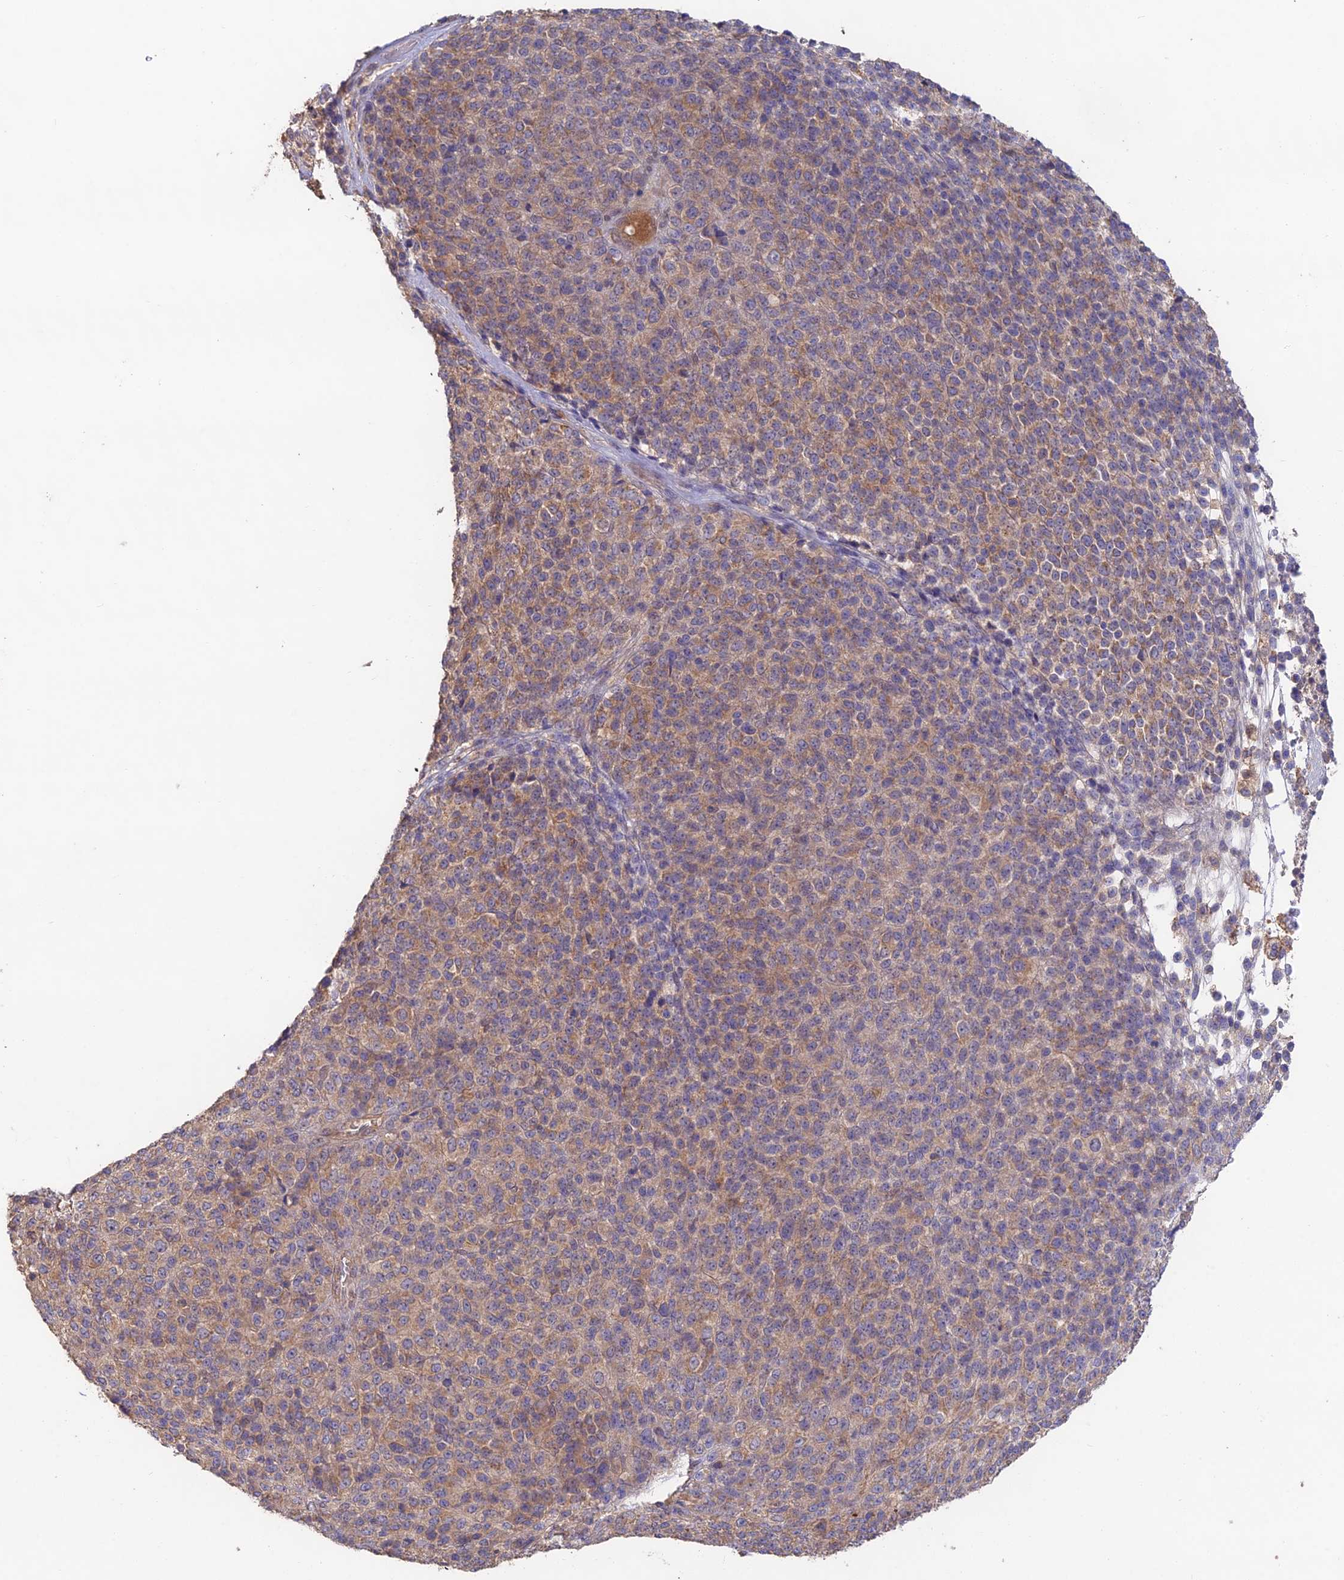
{"staining": {"intensity": "weak", "quantity": ">75%", "location": "cytoplasmic/membranous"}, "tissue": "melanoma", "cell_type": "Tumor cells", "image_type": "cancer", "snomed": [{"axis": "morphology", "description": "Malignant melanoma, Metastatic site"}, {"axis": "topography", "description": "Brain"}], "caption": "Tumor cells reveal weak cytoplasmic/membranous expression in approximately >75% of cells in malignant melanoma (metastatic site). (IHC, brightfield microscopy, high magnification).", "gene": "CLCF1", "patient": {"sex": "female", "age": 56}}